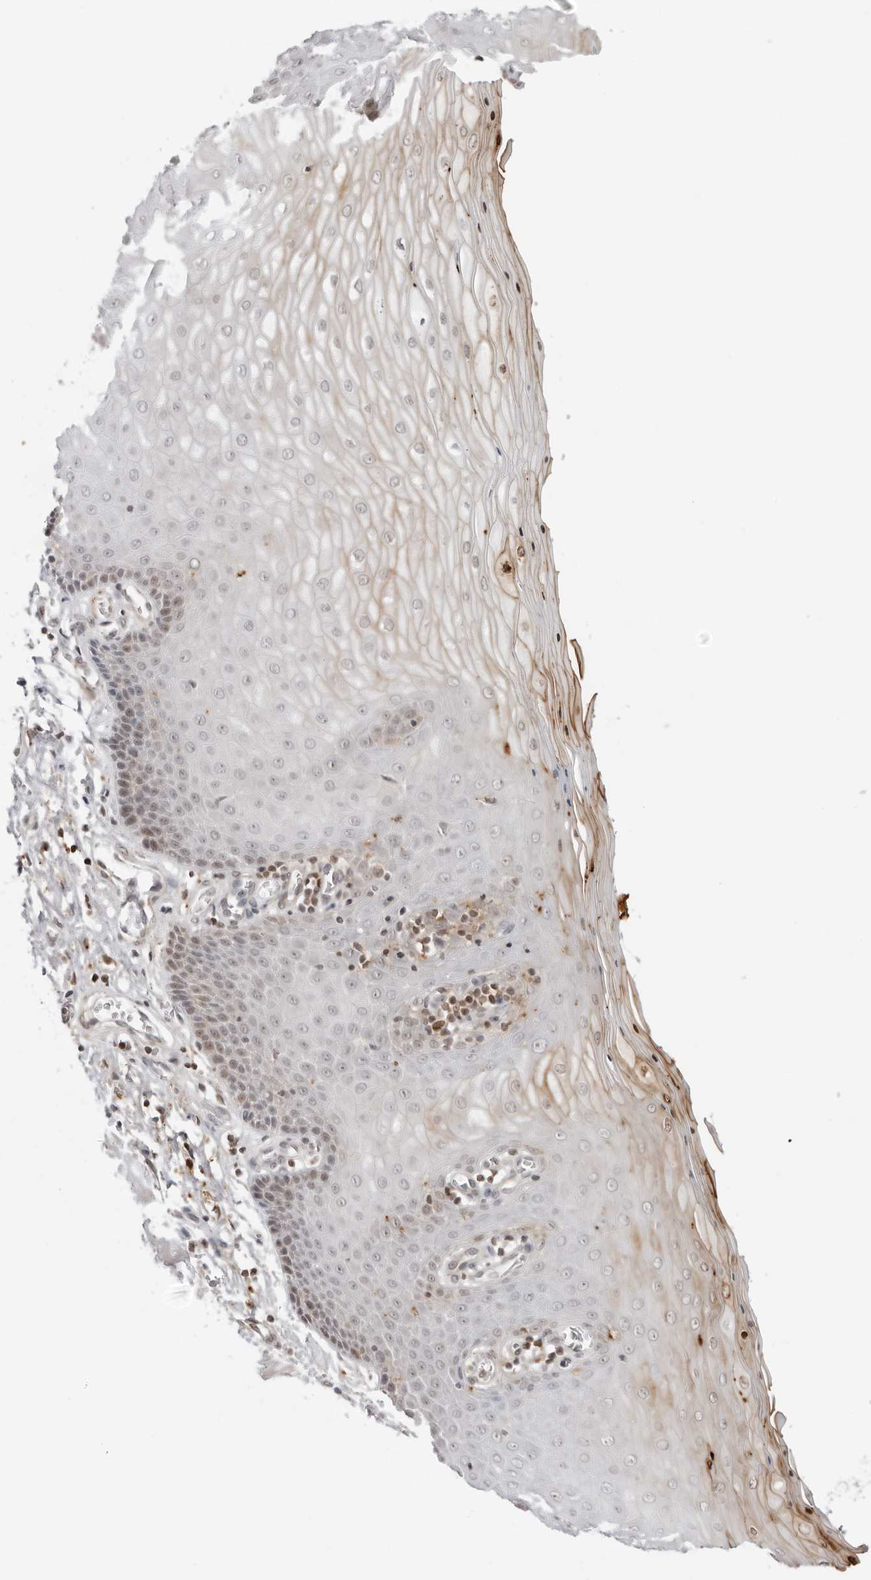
{"staining": {"intensity": "moderate", "quantity": "25%-75%", "location": "nuclear"}, "tissue": "cervix", "cell_type": "Glandular cells", "image_type": "normal", "snomed": [{"axis": "morphology", "description": "Normal tissue, NOS"}, {"axis": "topography", "description": "Cervix"}], "caption": "A high-resolution photomicrograph shows immunohistochemistry staining of unremarkable cervix, which reveals moderate nuclear staining in approximately 25%-75% of glandular cells. (Brightfield microscopy of DAB IHC at high magnification).", "gene": "RNF146", "patient": {"sex": "female", "age": 55}}